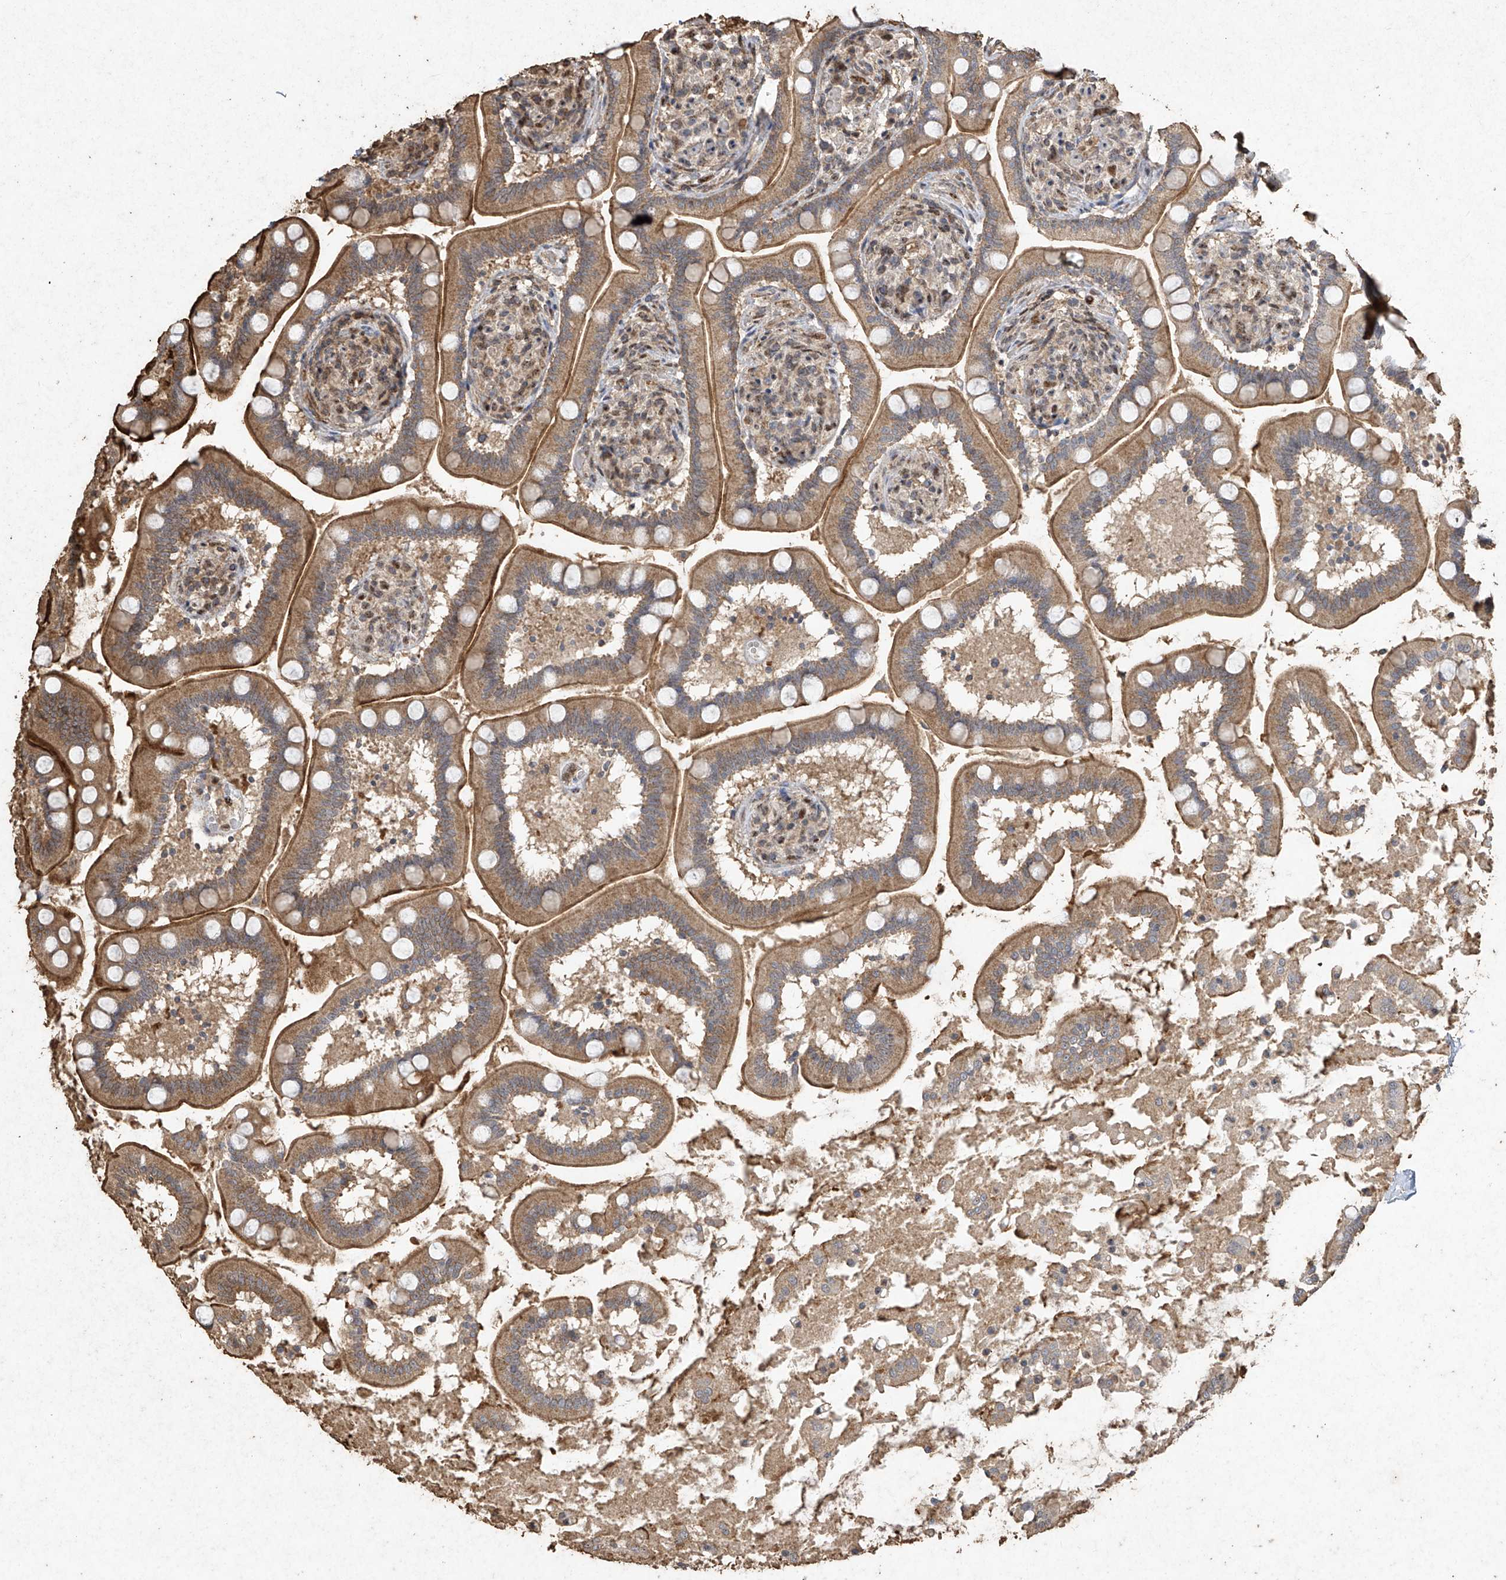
{"staining": {"intensity": "strong", "quantity": "25%-75%", "location": "cytoplasmic/membranous"}, "tissue": "small intestine", "cell_type": "Glandular cells", "image_type": "normal", "snomed": [{"axis": "morphology", "description": "Normal tissue, NOS"}, {"axis": "topography", "description": "Small intestine"}], "caption": "Small intestine stained with immunohistochemistry (IHC) displays strong cytoplasmic/membranous staining in about 25%-75% of glandular cells.", "gene": "ERBB3", "patient": {"sex": "female", "age": 64}}